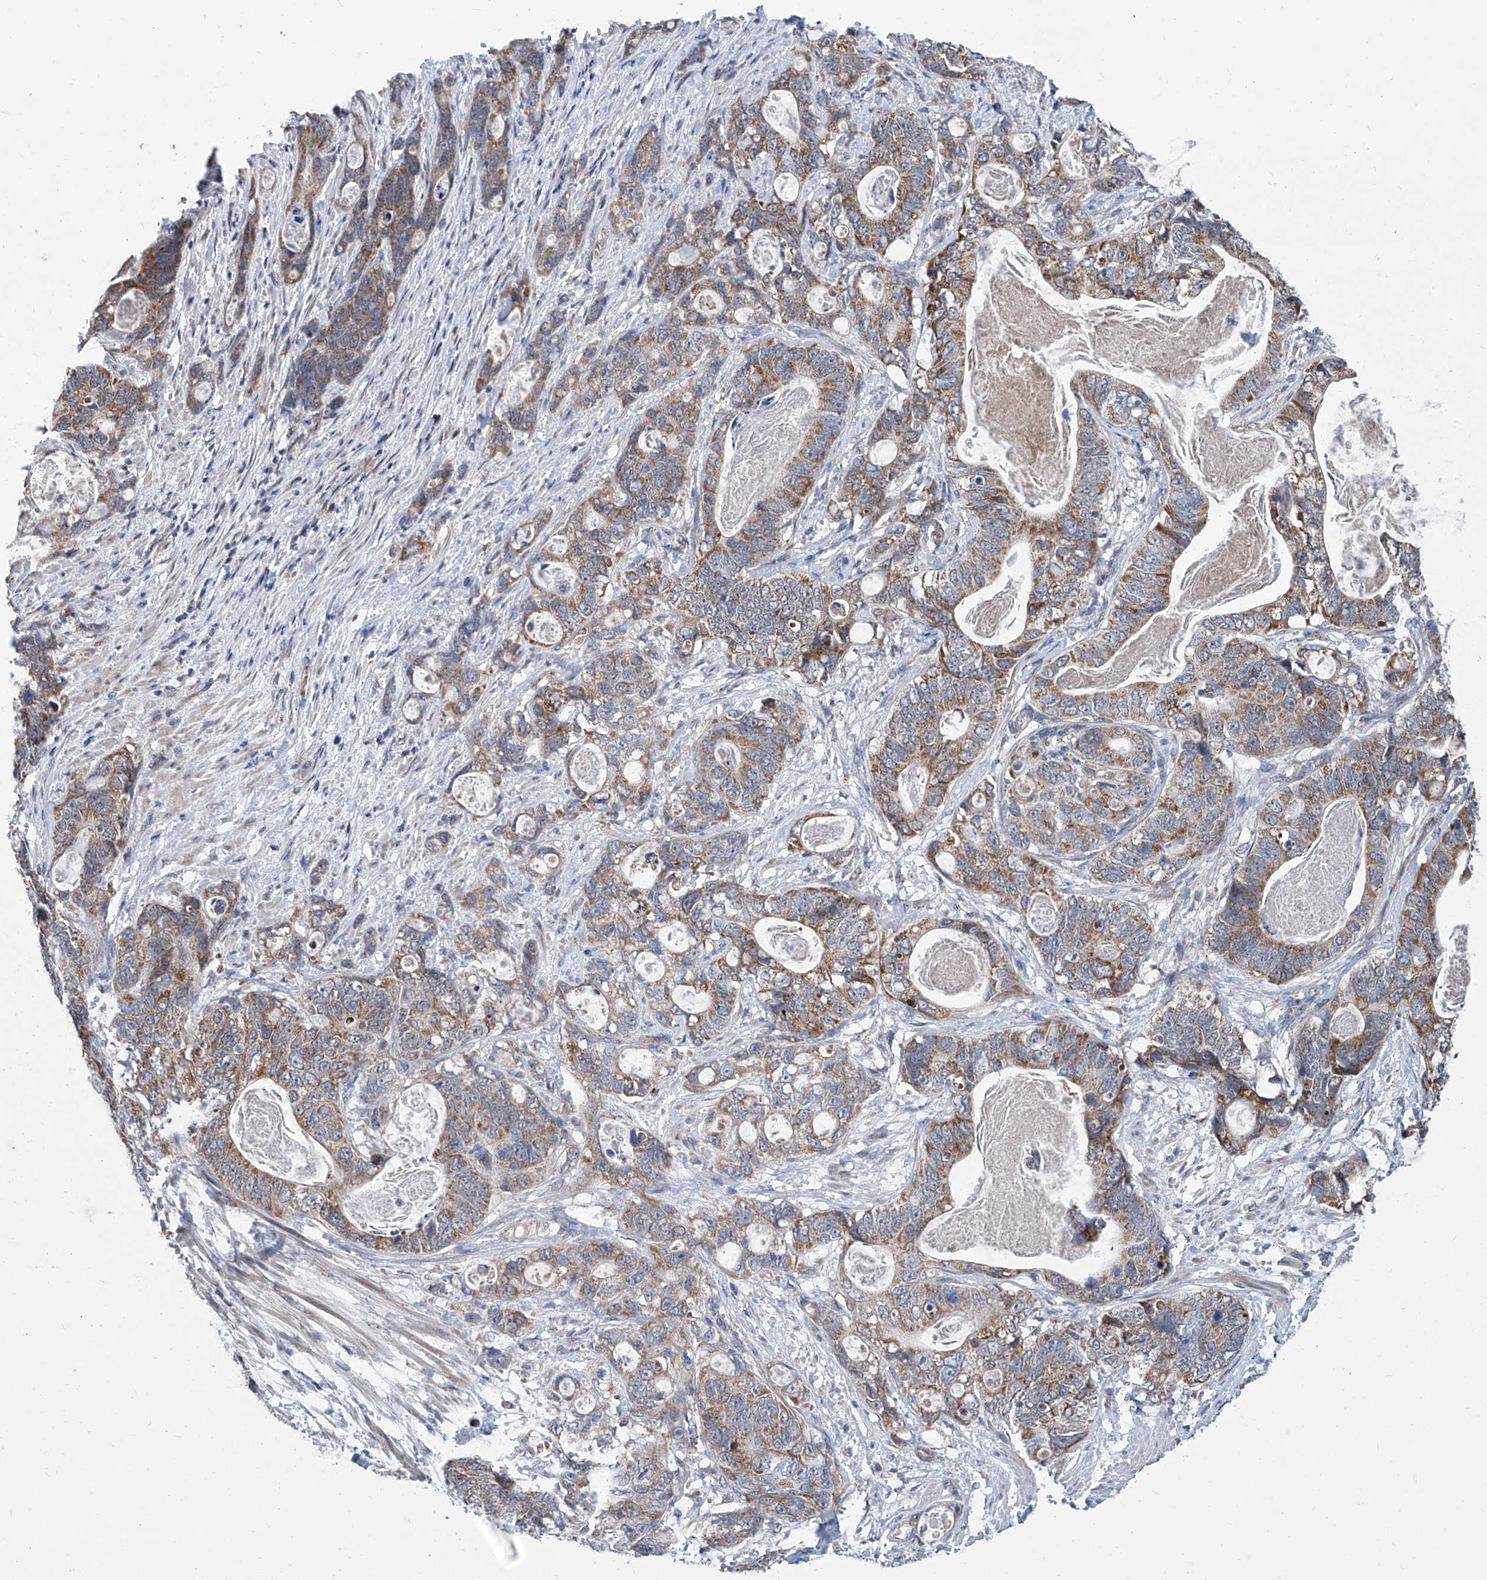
{"staining": {"intensity": "moderate", "quantity": ">75%", "location": "cytoplasmic/membranous"}, "tissue": "stomach cancer", "cell_type": "Tumor cells", "image_type": "cancer", "snomed": [{"axis": "morphology", "description": "Normal tissue, NOS"}, {"axis": "morphology", "description": "Adenocarcinoma, NOS"}, {"axis": "topography", "description": "Stomach"}], "caption": "Stomach cancer stained with a brown dye reveals moderate cytoplasmic/membranous positive positivity in approximately >75% of tumor cells.", "gene": "USP48", "patient": {"sex": "female", "age": 89}}